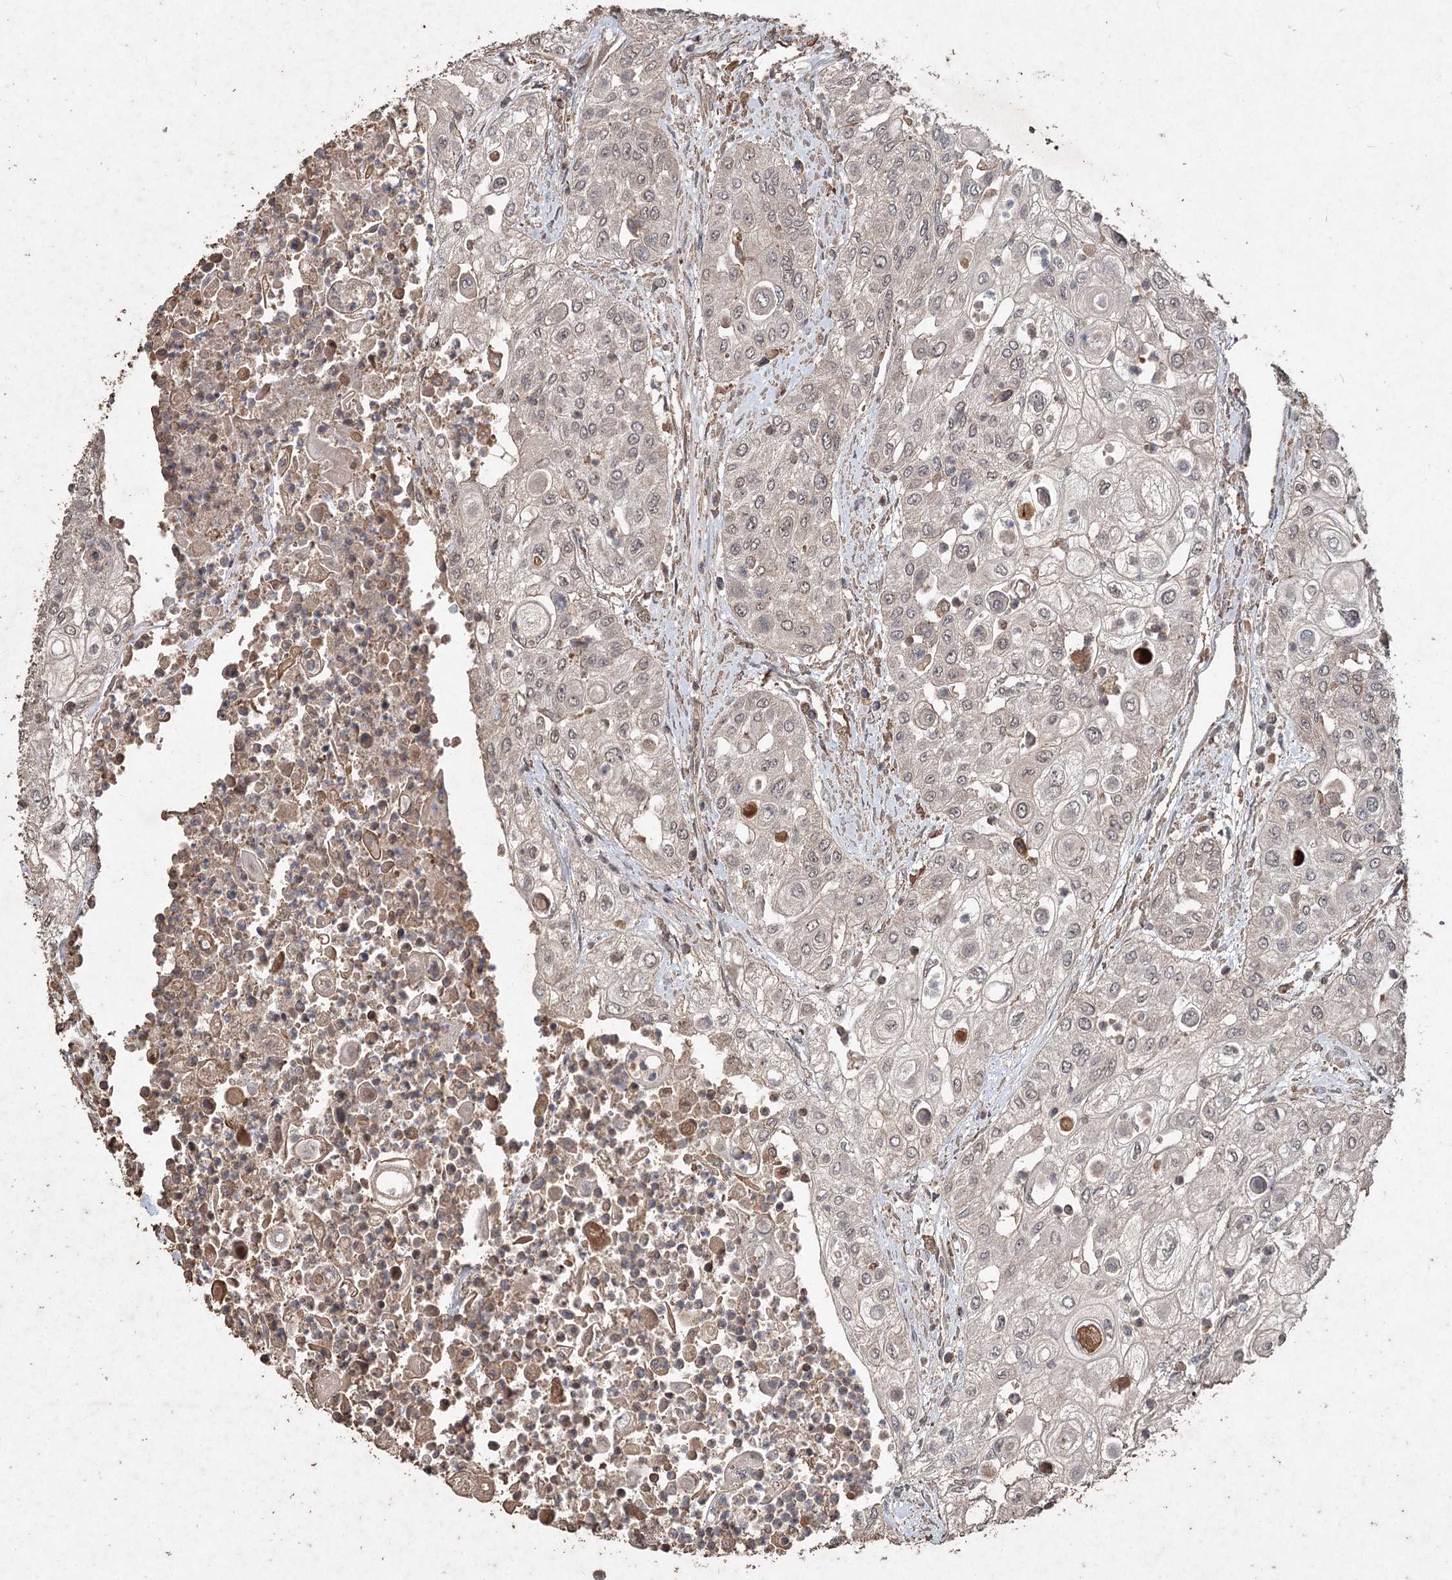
{"staining": {"intensity": "negative", "quantity": "none", "location": "none"}, "tissue": "urothelial cancer", "cell_type": "Tumor cells", "image_type": "cancer", "snomed": [{"axis": "morphology", "description": "Urothelial carcinoma, High grade"}, {"axis": "topography", "description": "Urinary bladder"}], "caption": "This histopathology image is of high-grade urothelial carcinoma stained with immunohistochemistry to label a protein in brown with the nuclei are counter-stained blue. There is no staining in tumor cells.", "gene": "FBXO7", "patient": {"sex": "female", "age": 79}}